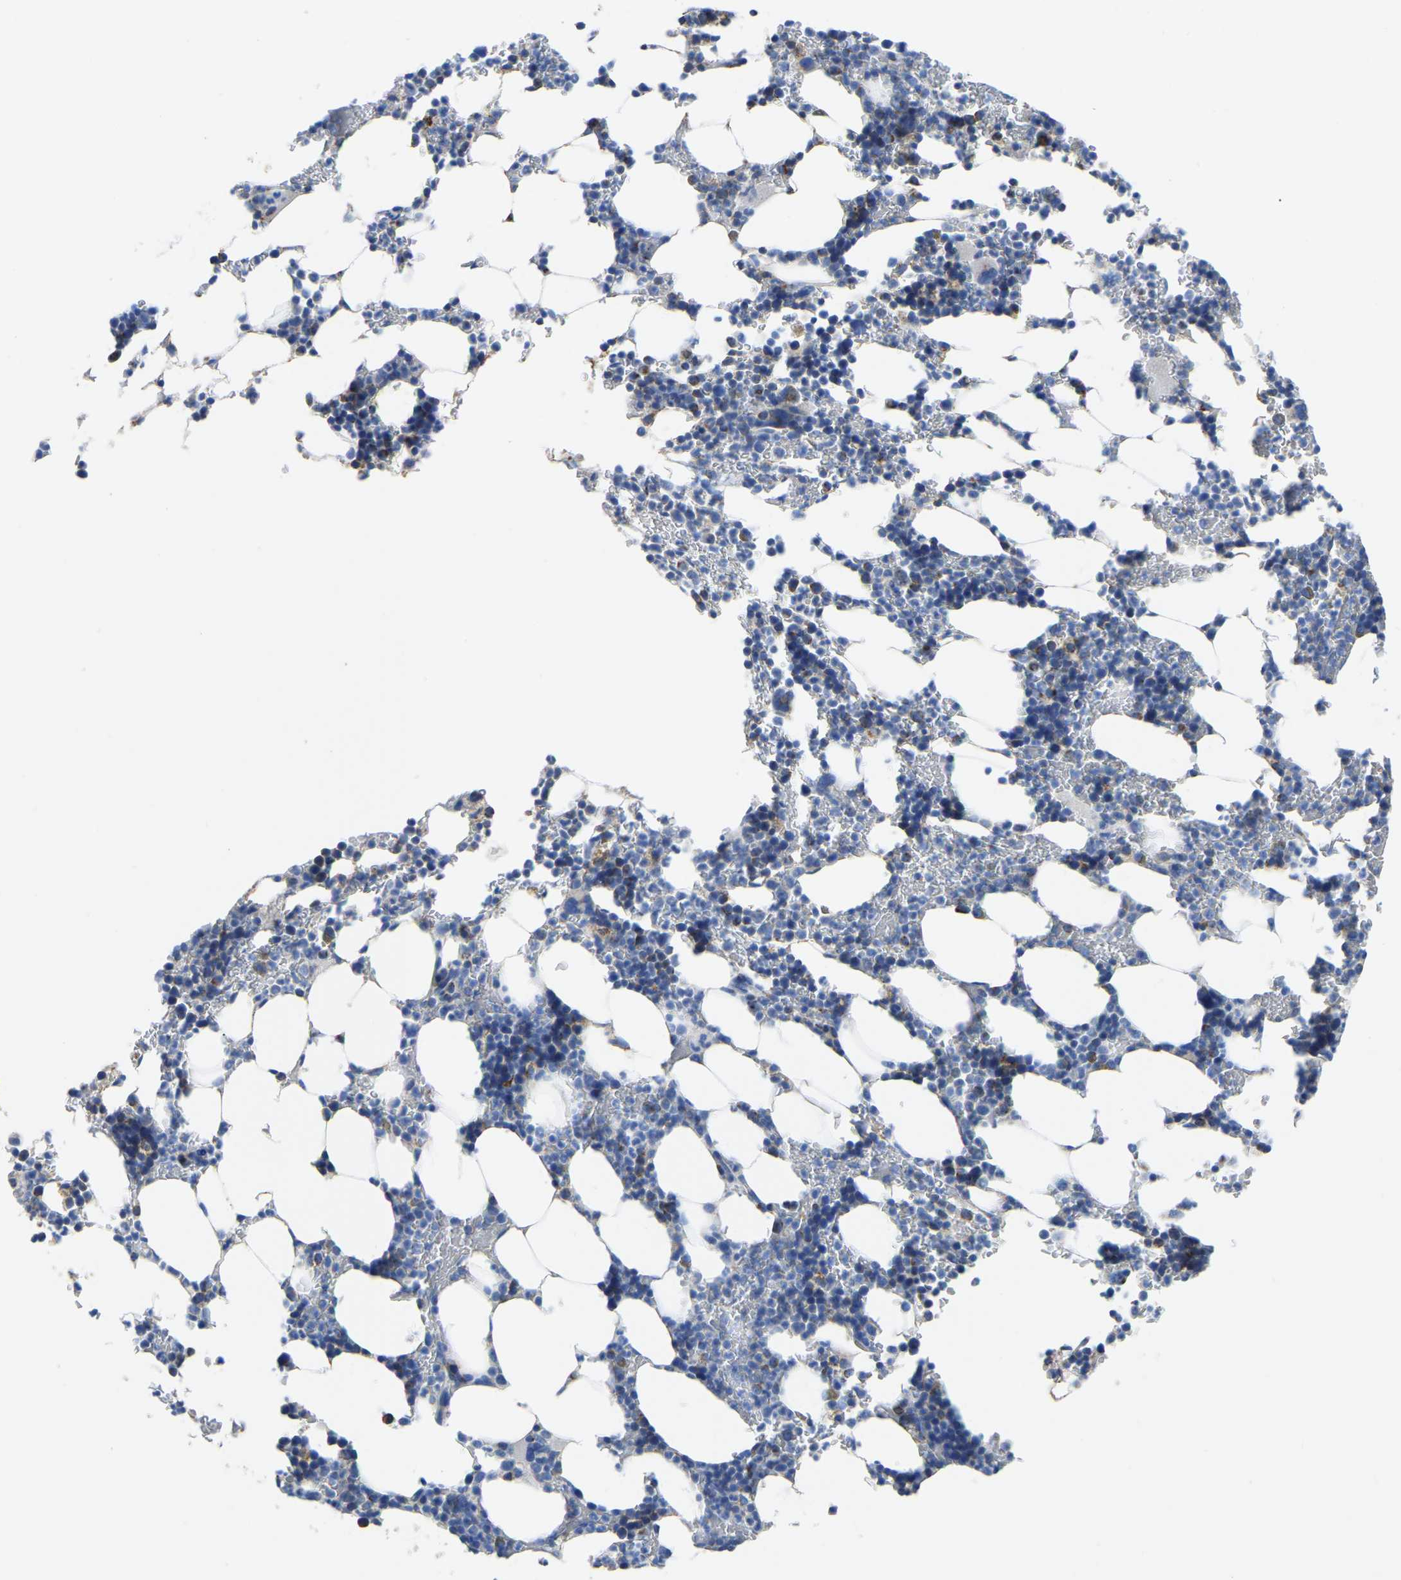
{"staining": {"intensity": "moderate", "quantity": "<25%", "location": "cytoplasmic/membranous"}, "tissue": "bone marrow", "cell_type": "Hematopoietic cells", "image_type": "normal", "snomed": [{"axis": "morphology", "description": "Normal tissue, NOS"}, {"axis": "topography", "description": "Bone marrow"}], "caption": "Brown immunohistochemical staining in benign human bone marrow shows moderate cytoplasmic/membranous positivity in about <25% of hematopoietic cells. The staining is performed using DAB (3,3'-diaminobenzidine) brown chromogen to label protein expression. The nuclei are counter-stained blue using hematoxylin.", "gene": "ETFA", "patient": {"sex": "female", "age": 81}}